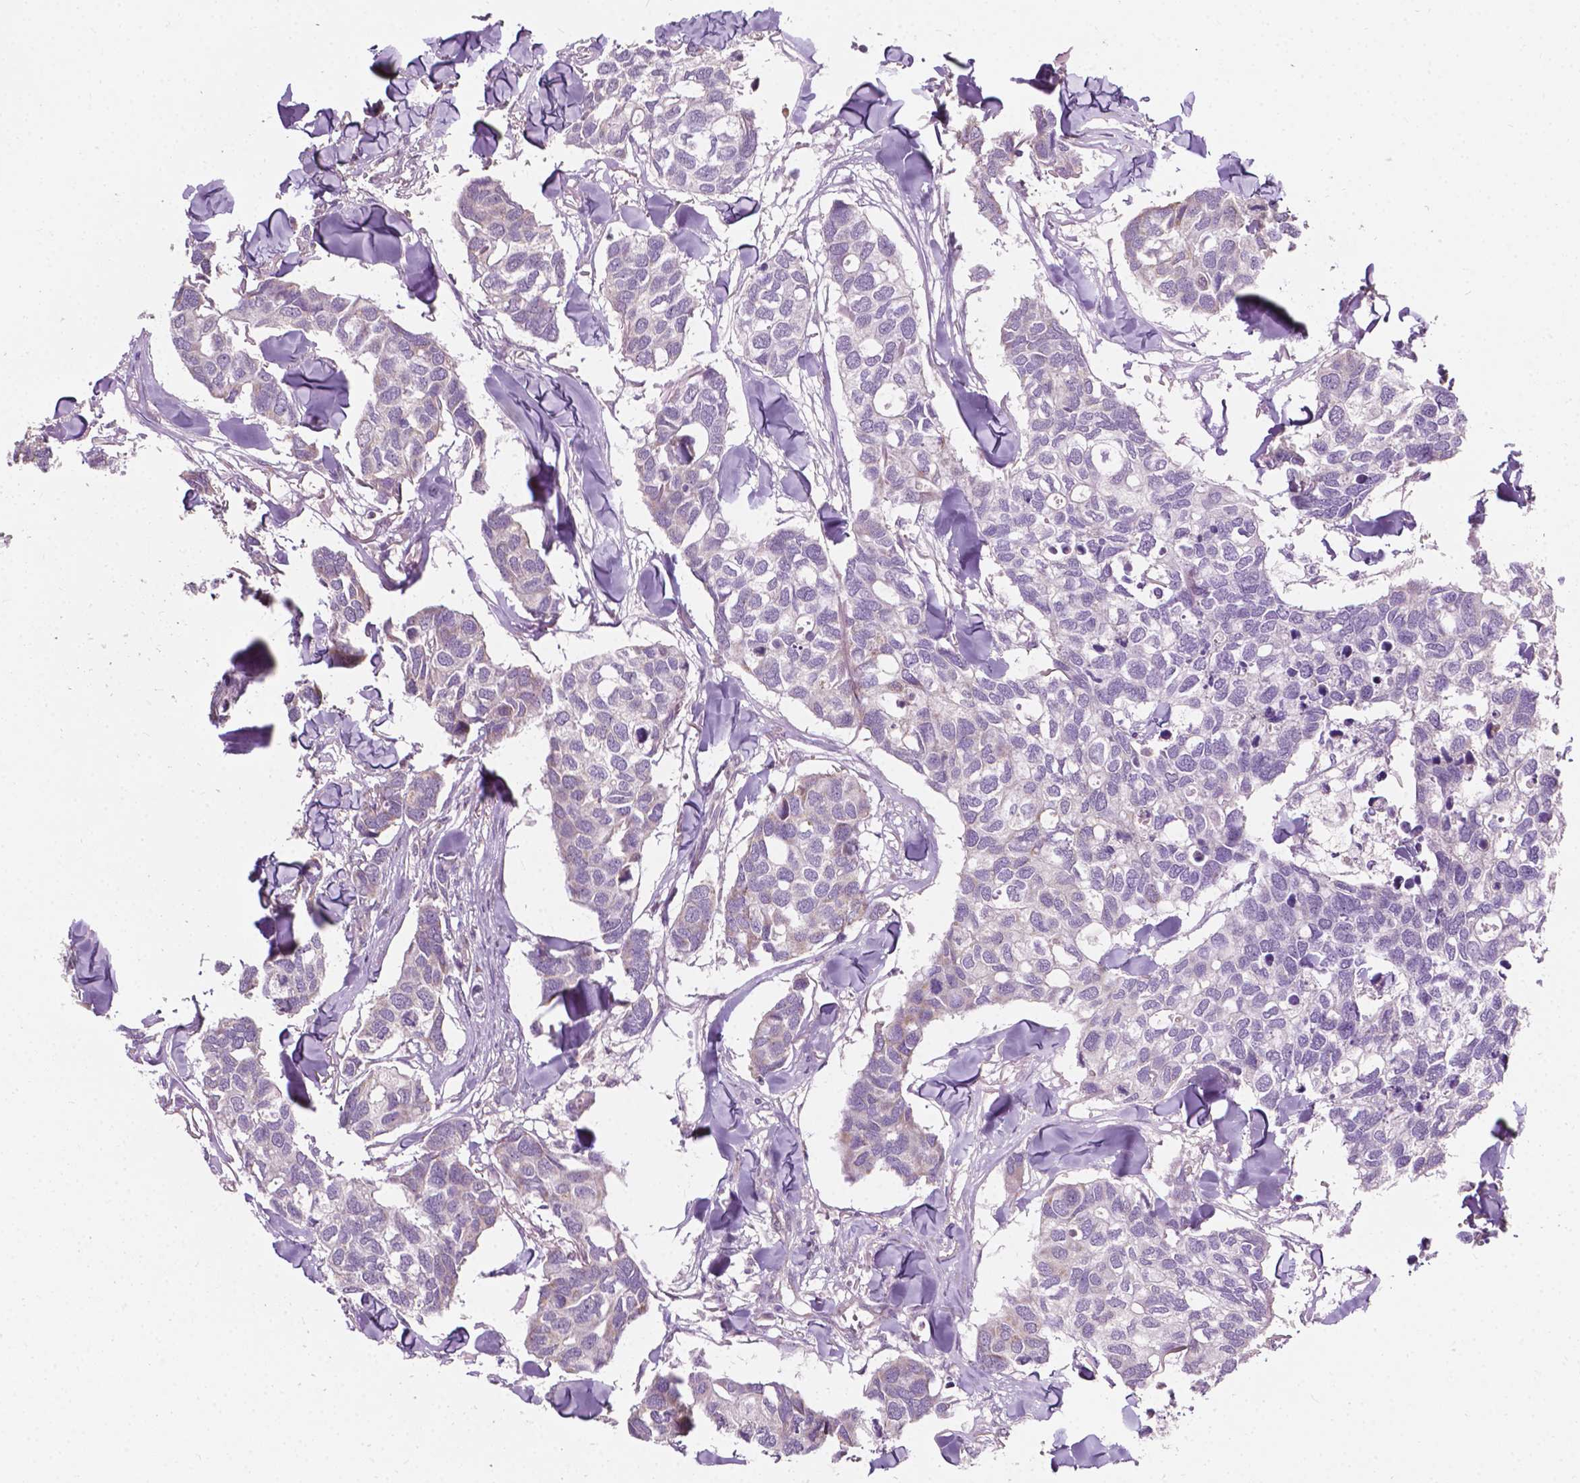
{"staining": {"intensity": "negative", "quantity": "none", "location": "none"}, "tissue": "breast cancer", "cell_type": "Tumor cells", "image_type": "cancer", "snomed": [{"axis": "morphology", "description": "Duct carcinoma"}, {"axis": "topography", "description": "Breast"}], "caption": "A high-resolution histopathology image shows immunohistochemistry staining of intraductal carcinoma (breast), which demonstrates no significant staining in tumor cells.", "gene": "NDUFA10", "patient": {"sex": "female", "age": 83}}